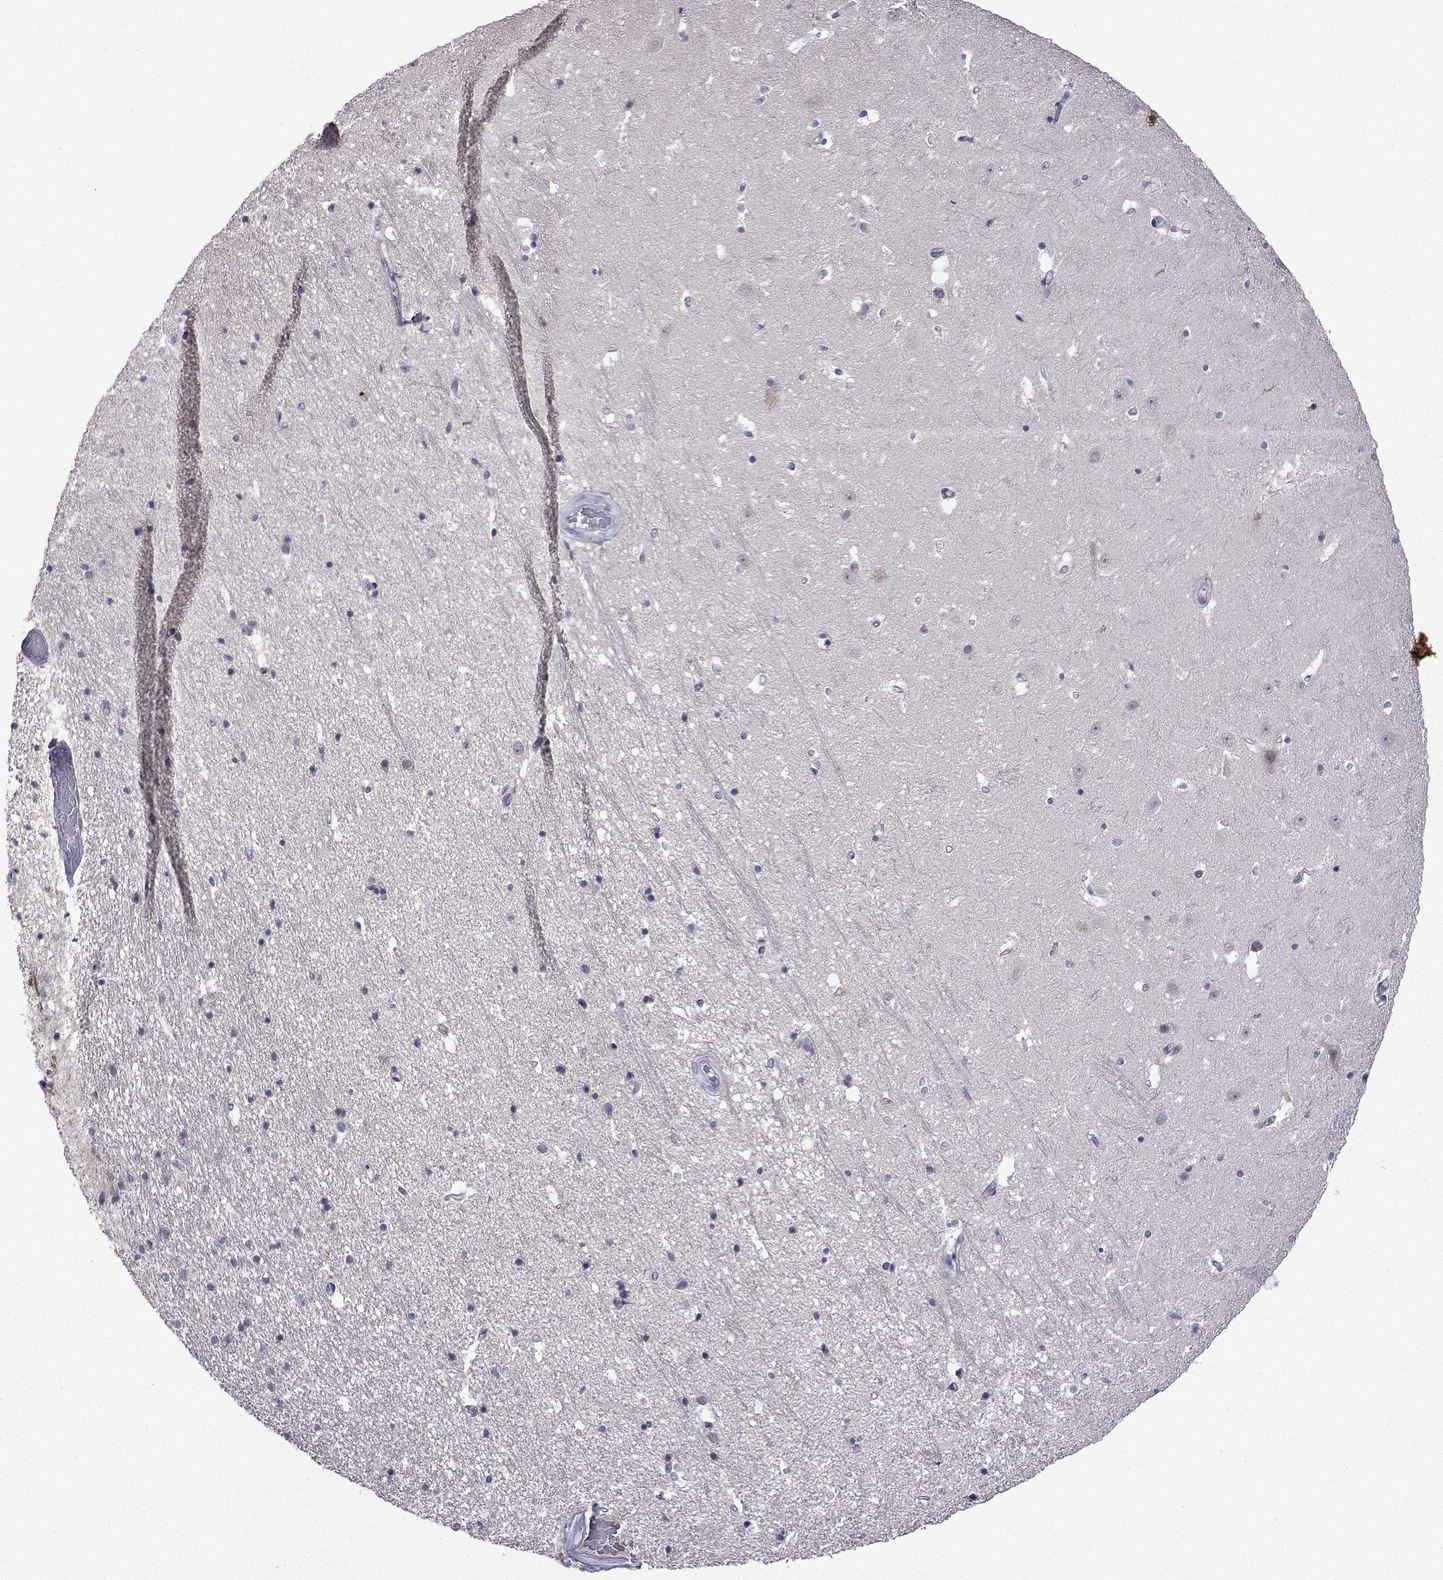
{"staining": {"intensity": "negative", "quantity": "none", "location": "none"}, "tissue": "hippocampus", "cell_type": "Glial cells", "image_type": "normal", "snomed": [{"axis": "morphology", "description": "Normal tissue, NOS"}, {"axis": "topography", "description": "Hippocampus"}], "caption": "Image shows no protein staining in glial cells of normal hippocampus.", "gene": "UHRF1", "patient": {"sex": "male", "age": 44}}